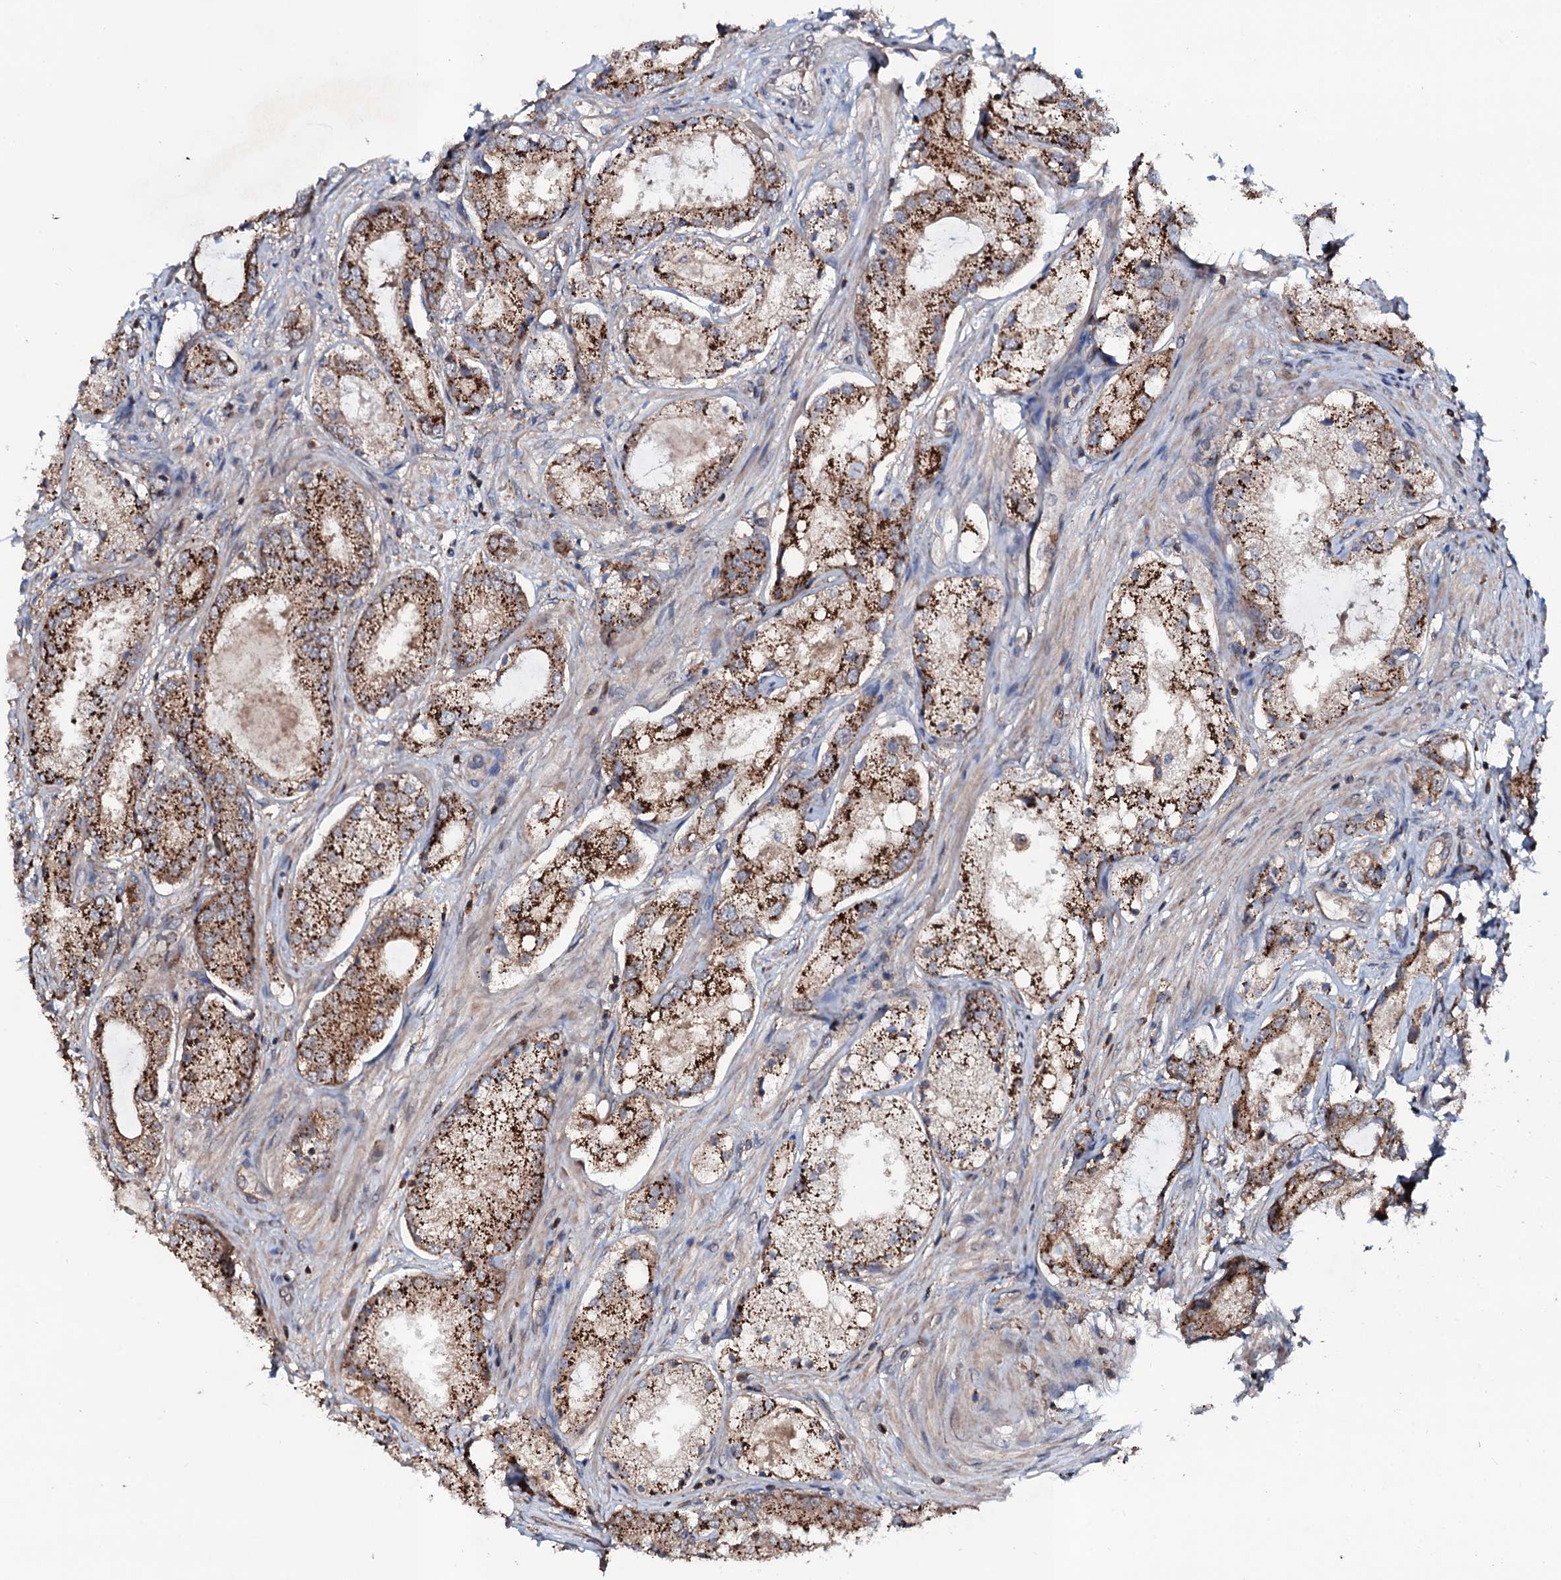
{"staining": {"intensity": "moderate", "quantity": ">75%", "location": "cytoplasmic/membranous"}, "tissue": "prostate cancer", "cell_type": "Tumor cells", "image_type": "cancer", "snomed": [{"axis": "morphology", "description": "Adenocarcinoma, Low grade"}, {"axis": "topography", "description": "Prostate"}], "caption": "A histopathology image showing moderate cytoplasmic/membranous staining in about >75% of tumor cells in prostate cancer, as visualized by brown immunohistochemical staining.", "gene": "COG6", "patient": {"sex": "male", "age": 68}}